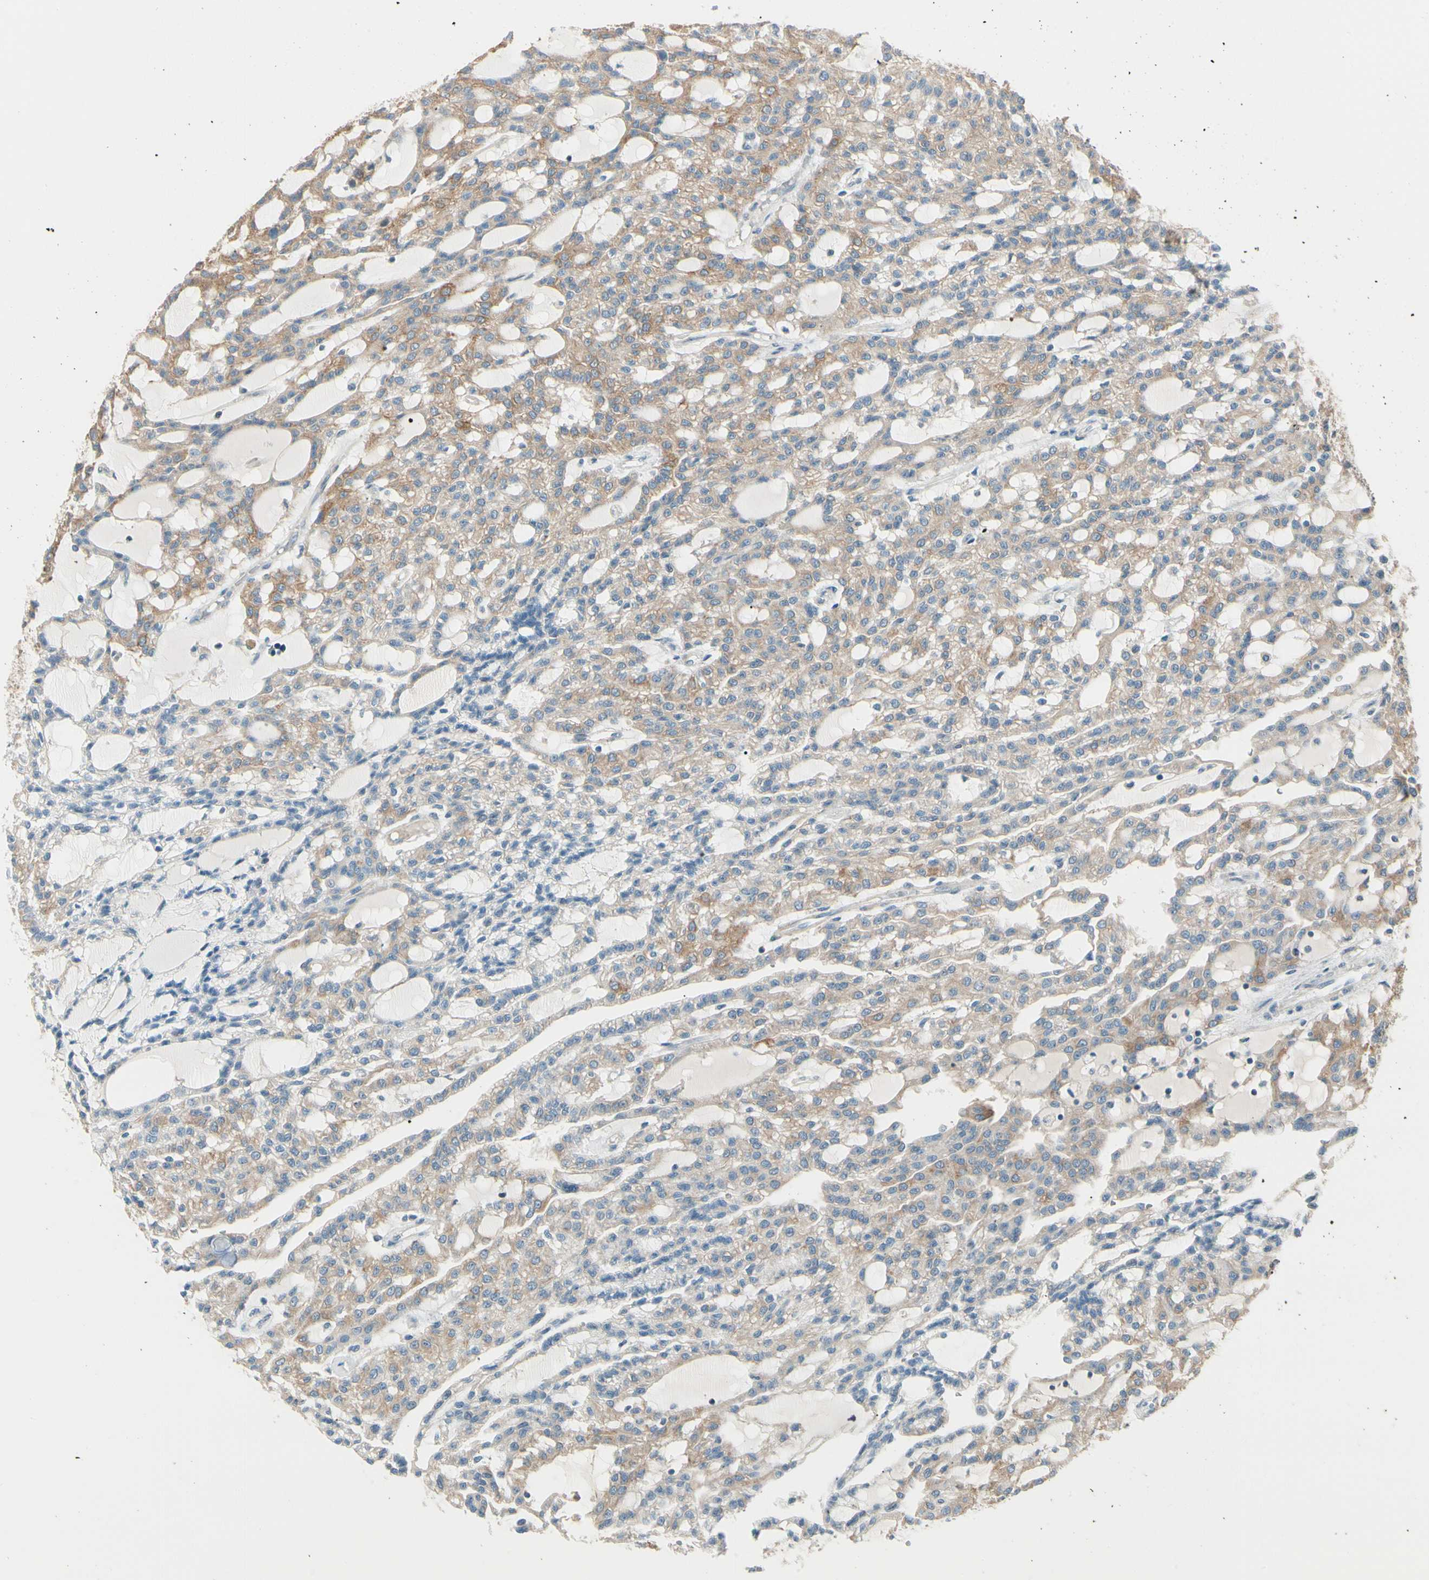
{"staining": {"intensity": "moderate", "quantity": ">75%", "location": "cytoplasmic/membranous"}, "tissue": "renal cancer", "cell_type": "Tumor cells", "image_type": "cancer", "snomed": [{"axis": "morphology", "description": "Adenocarcinoma, NOS"}, {"axis": "topography", "description": "Kidney"}], "caption": "DAB immunohistochemical staining of renal adenocarcinoma reveals moderate cytoplasmic/membranous protein staining in about >75% of tumor cells.", "gene": "DUSP12", "patient": {"sex": "male", "age": 63}}